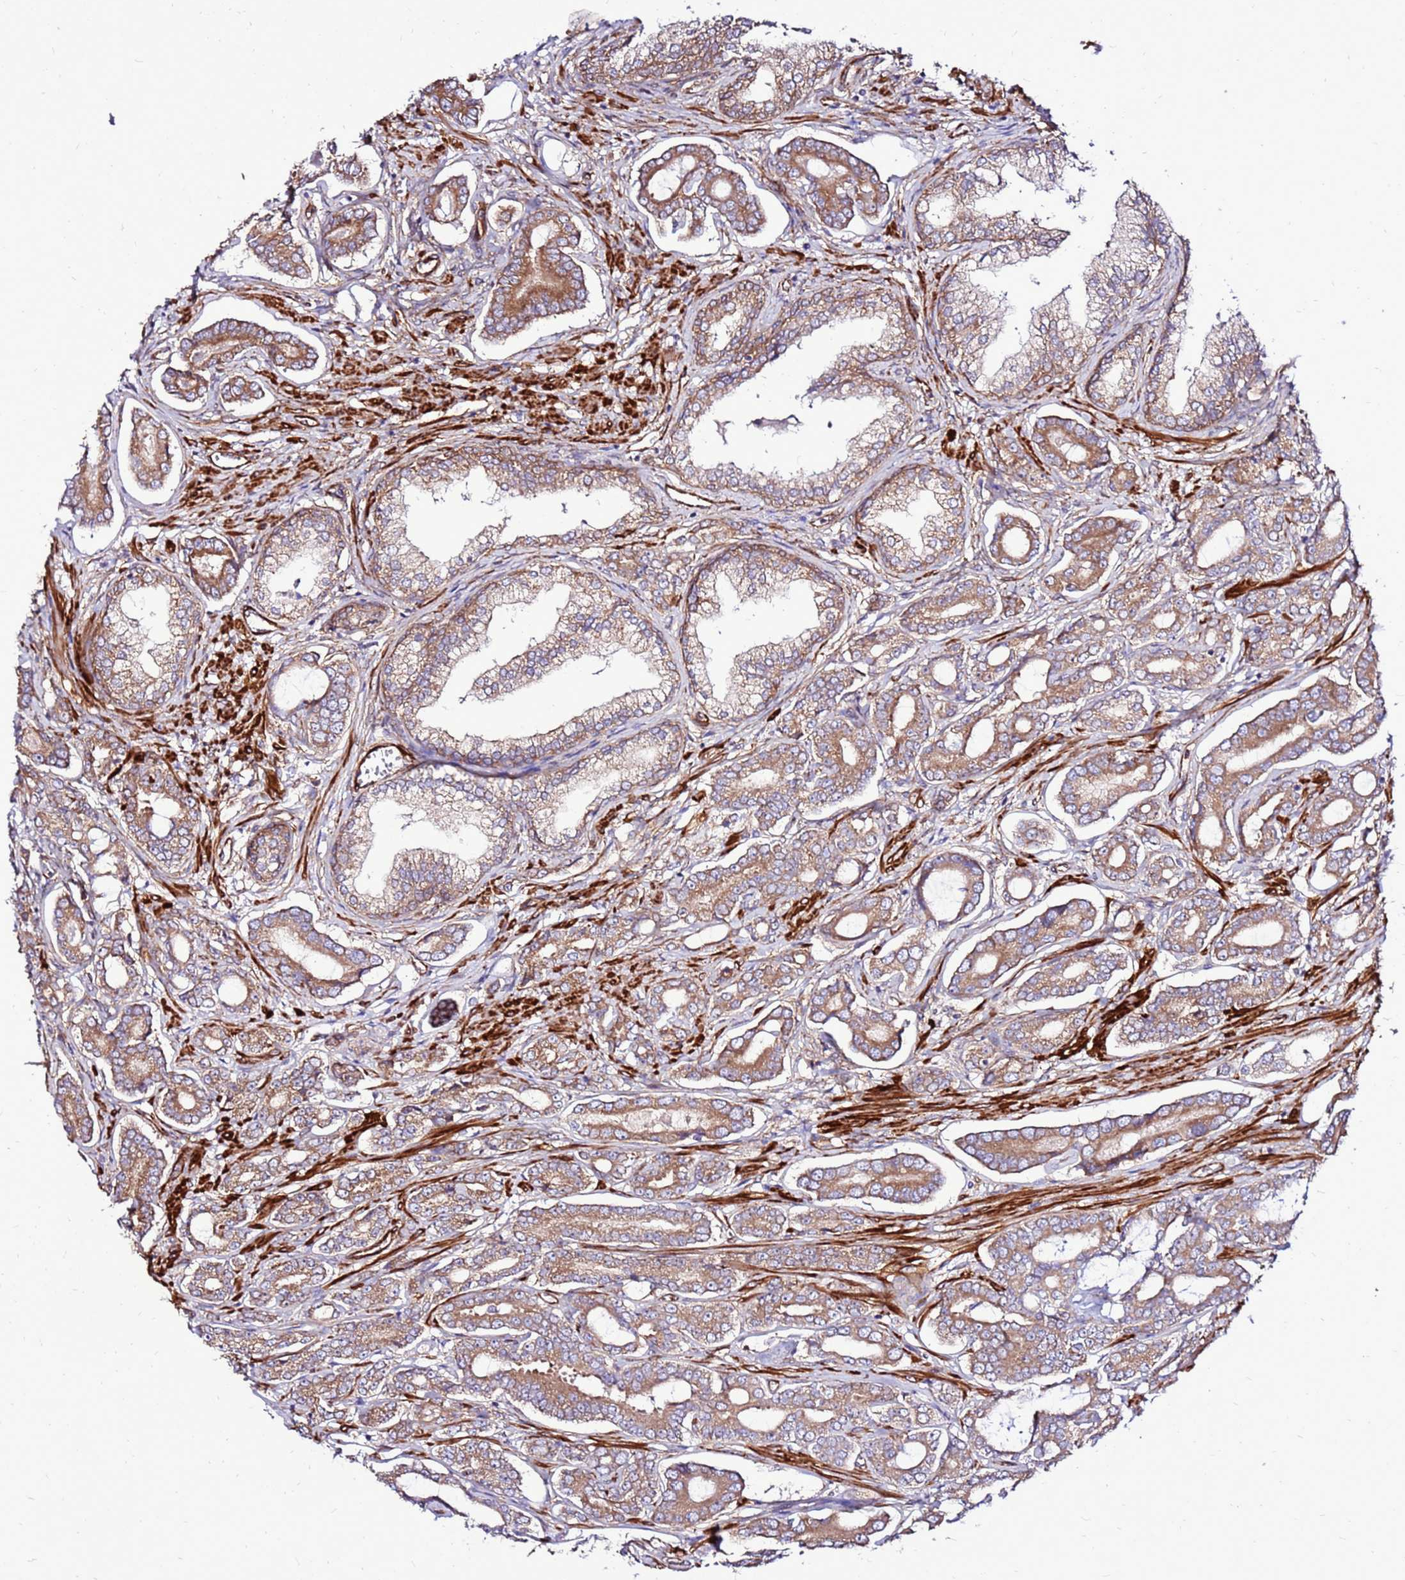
{"staining": {"intensity": "moderate", "quantity": ">75%", "location": "cytoplasmic/membranous"}, "tissue": "prostate cancer", "cell_type": "Tumor cells", "image_type": "cancer", "snomed": [{"axis": "morphology", "description": "Adenocarcinoma, NOS"}, {"axis": "topography", "description": "Prostate and seminal vesicle, NOS"}], "caption": "A high-resolution histopathology image shows immunohistochemistry staining of prostate adenocarcinoma, which demonstrates moderate cytoplasmic/membranous staining in about >75% of tumor cells. The staining is performed using DAB (3,3'-diaminobenzidine) brown chromogen to label protein expression. The nuclei are counter-stained blue using hematoxylin.", "gene": "EI24", "patient": {"sex": "male", "age": 76}}